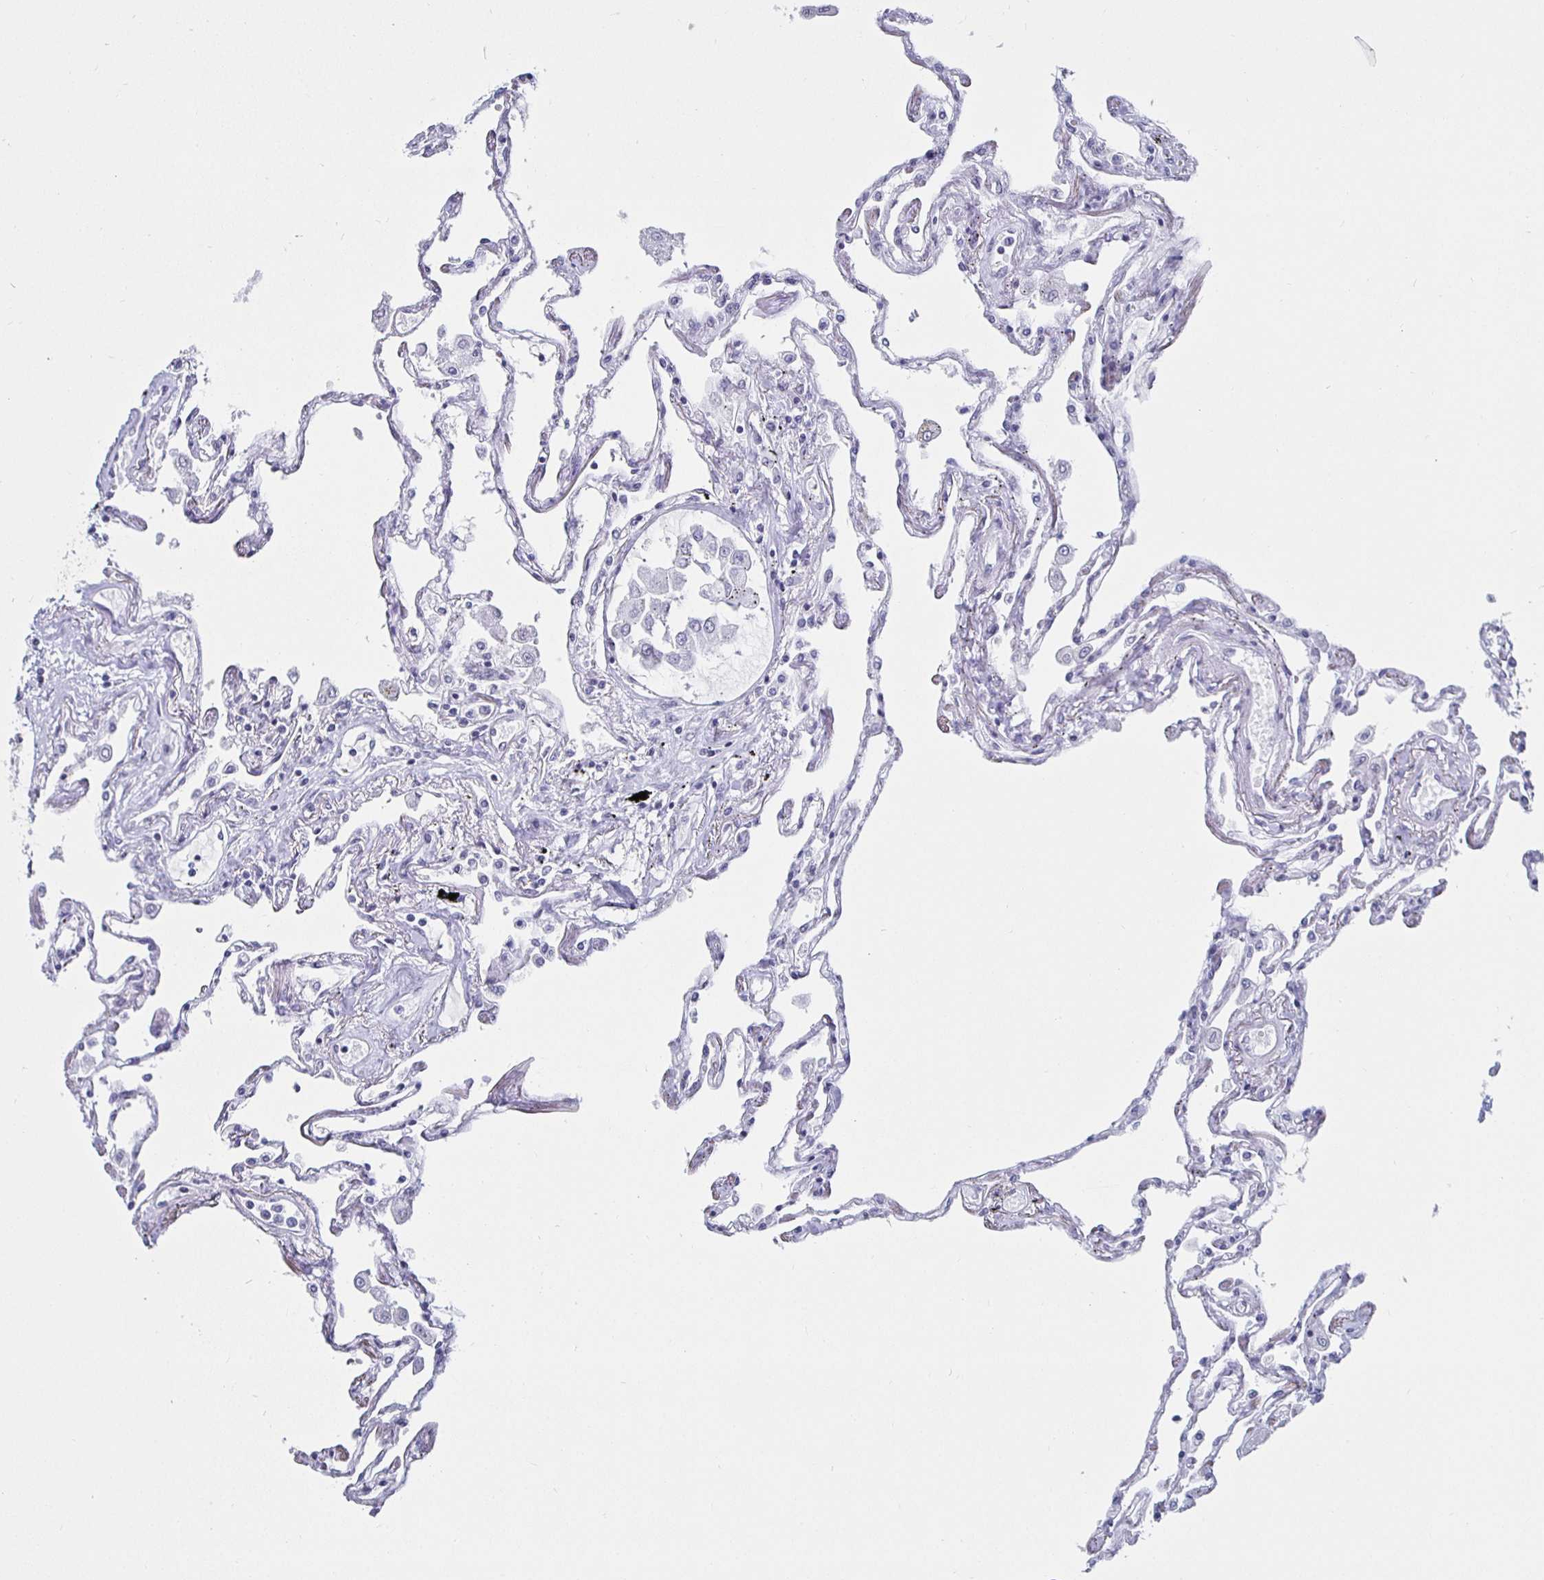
{"staining": {"intensity": "negative", "quantity": "none", "location": "none"}, "tissue": "lung", "cell_type": "Alveolar cells", "image_type": "normal", "snomed": [{"axis": "morphology", "description": "Normal tissue, NOS"}, {"axis": "morphology", "description": "Adenocarcinoma, NOS"}, {"axis": "topography", "description": "Cartilage tissue"}, {"axis": "topography", "description": "Lung"}], "caption": "Immunohistochemistry image of benign human lung stained for a protein (brown), which displays no positivity in alveolar cells.", "gene": "KRT4", "patient": {"sex": "female", "age": 67}}